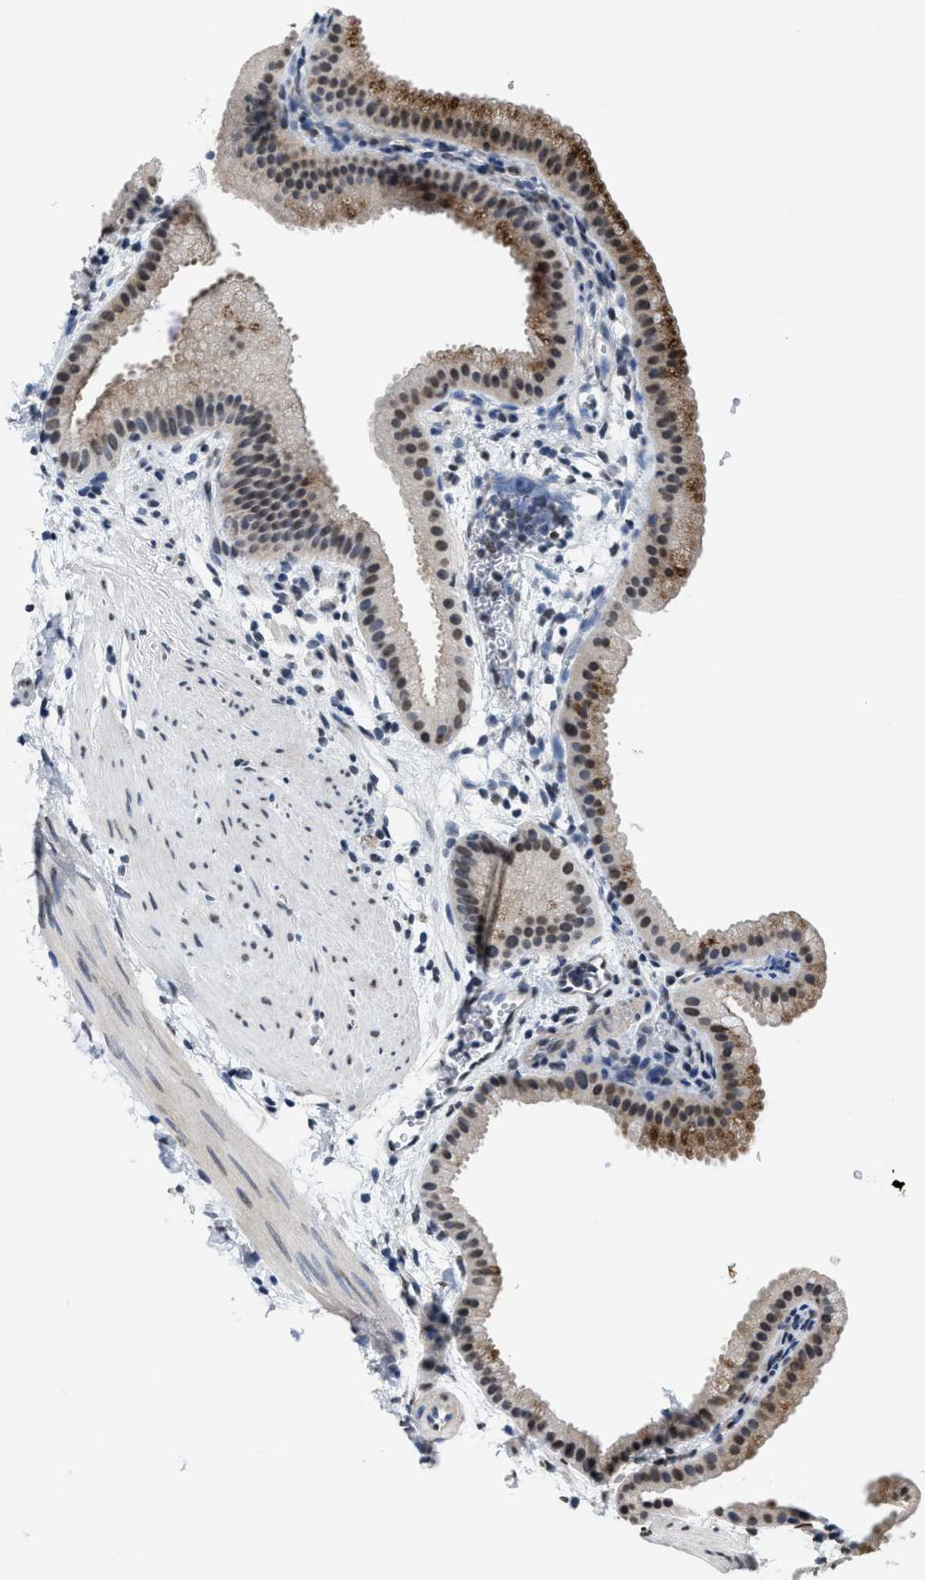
{"staining": {"intensity": "moderate", "quantity": "25%-75%", "location": "cytoplasmic/membranous,nuclear"}, "tissue": "gallbladder", "cell_type": "Glandular cells", "image_type": "normal", "snomed": [{"axis": "morphology", "description": "Normal tissue, NOS"}, {"axis": "topography", "description": "Gallbladder"}], "caption": "This micrograph reveals unremarkable gallbladder stained with immunohistochemistry to label a protein in brown. The cytoplasmic/membranous,nuclear of glandular cells show moderate positivity for the protein. Nuclei are counter-stained blue.", "gene": "SUPT16H", "patient": {"sex": "female", "age": 64}}